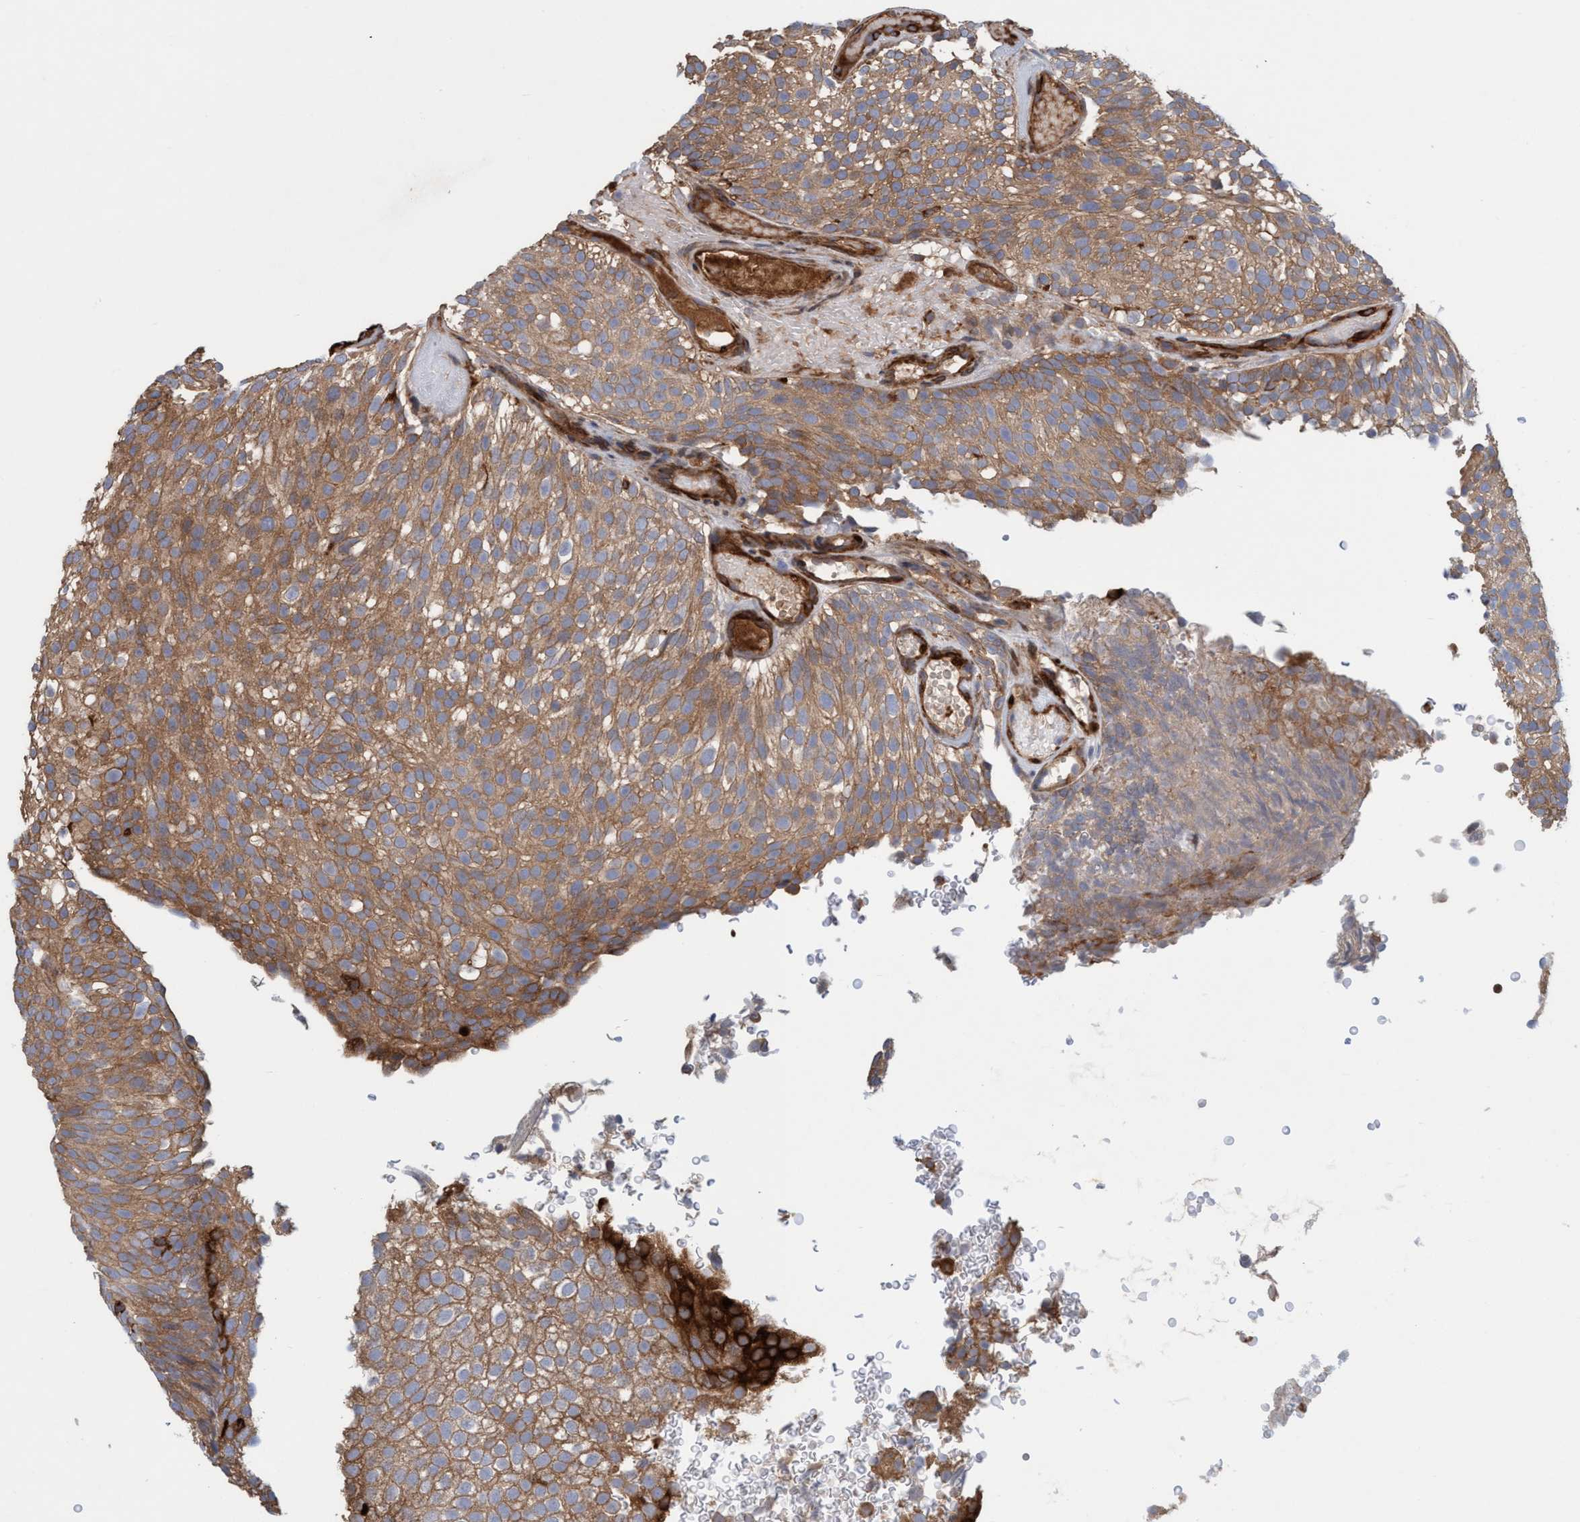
{"staining": {"intensity": "moderate", "quantity": ">75%", "location": "cytoplasmic/membranous"}, "tissue": "urothelial cancer", "cell_type": "Tumor cells", "image_type": "cancer", "snomed": [{"axis": "morphology", "description": "Urothelial carcinoma, Low grade"}, {"axis": "topography", "description": "Urinary bladder"}], "caption": "Moderate cytoplasmic/membranous positivity for a protein is identified in about >75% of tumor cells of low-grade urothelial carcinoma using immunohistochemistry.", "gene": "SPECC1", "patient": {"sex": "male", "age": 78}}